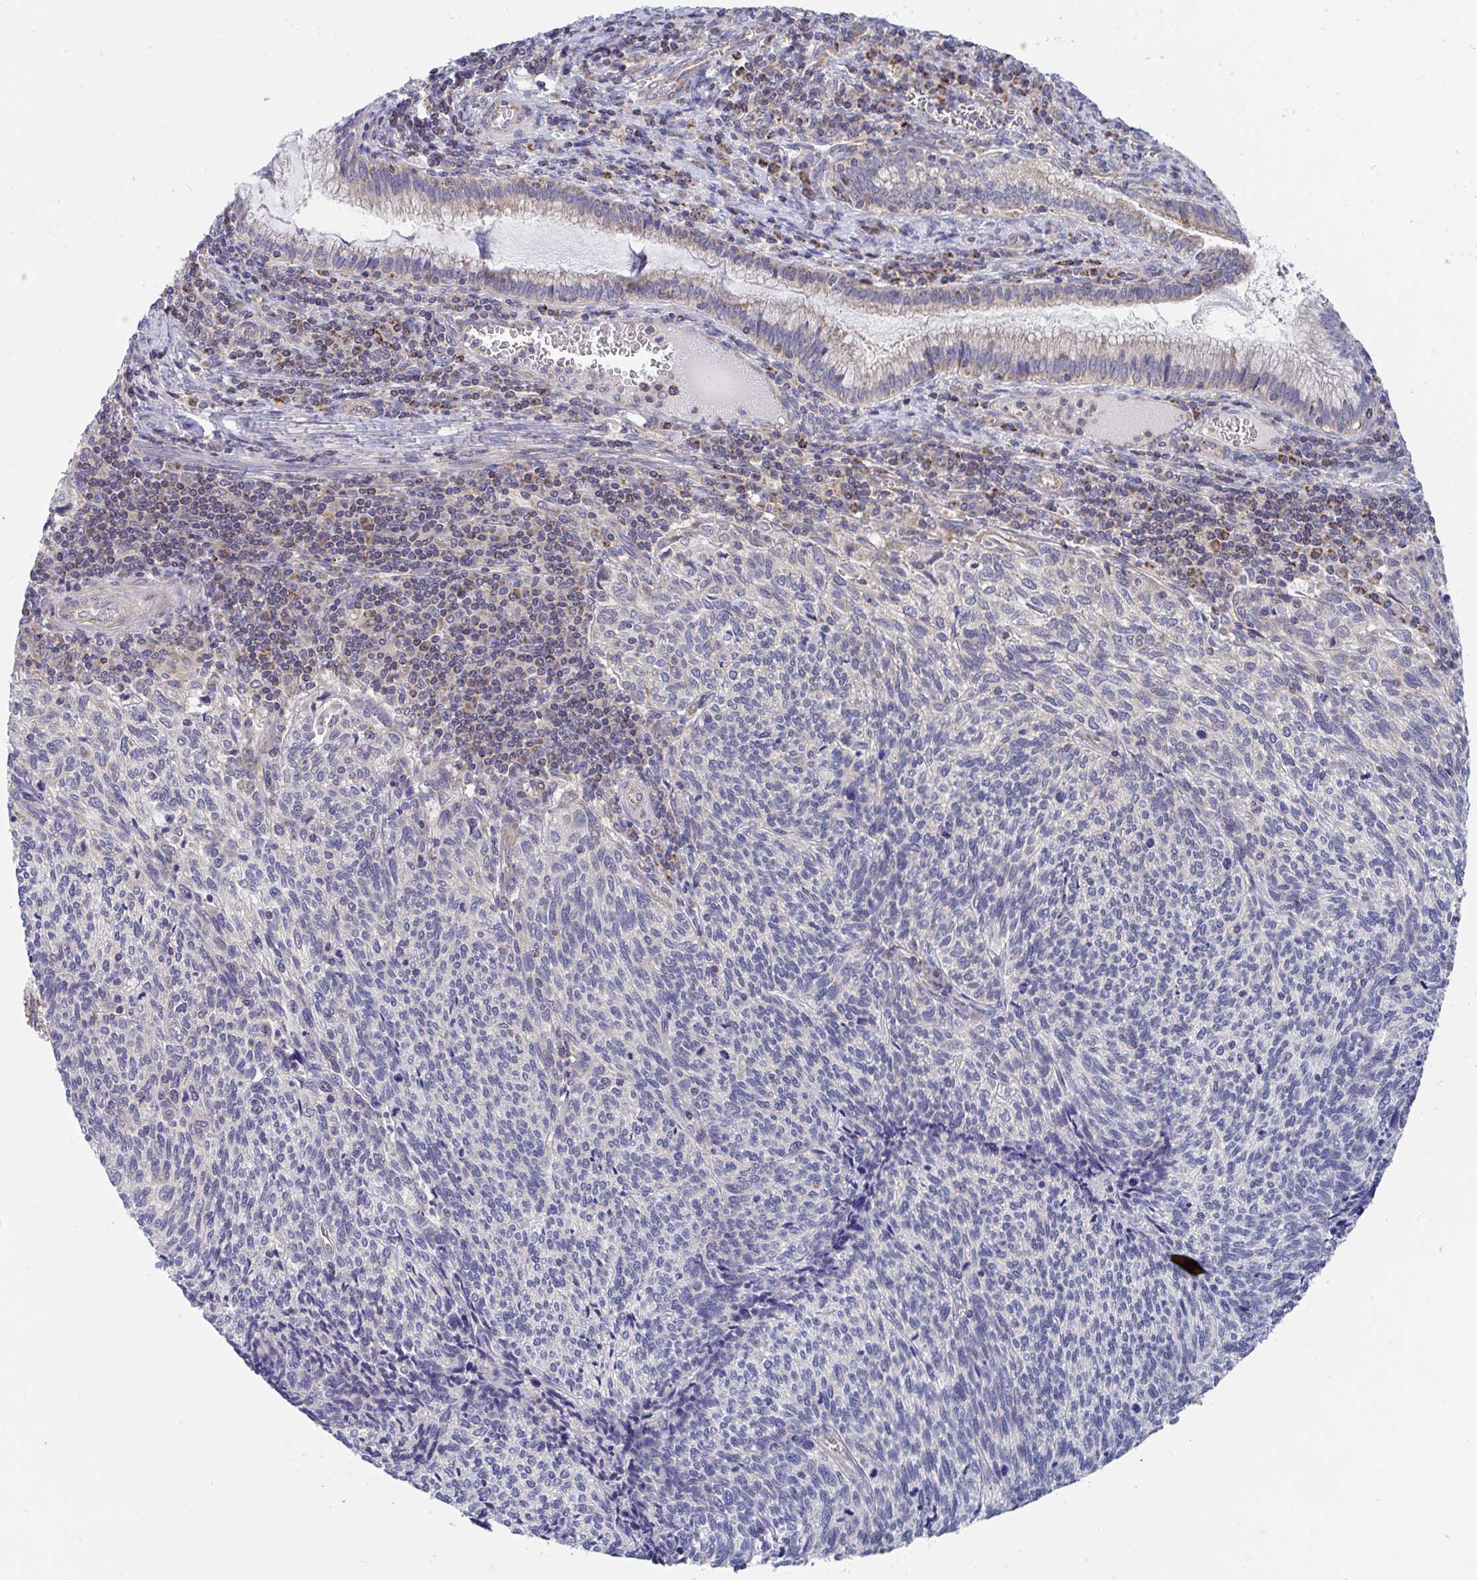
{"staining": {"intensity": "weak", "quantity": "<25%", "location": "cytoplasmic/membranous"}, "tissue": "cervical cancer", "cell_type": "Tumor cells", "image_type": "cancer", "snomed": [{"axis": "morphology", "description": "Squamous cell carcinoma, NOS"}, {"axis": "topography", "description": "Cervix"}], "caption": "A high-resolution micrograph shows IHC staining of cervical cancer, which reveals no significant expression in tumor cells.", "gene": "FHIP1B", "patient": {"sex": "female", "age": 45}}